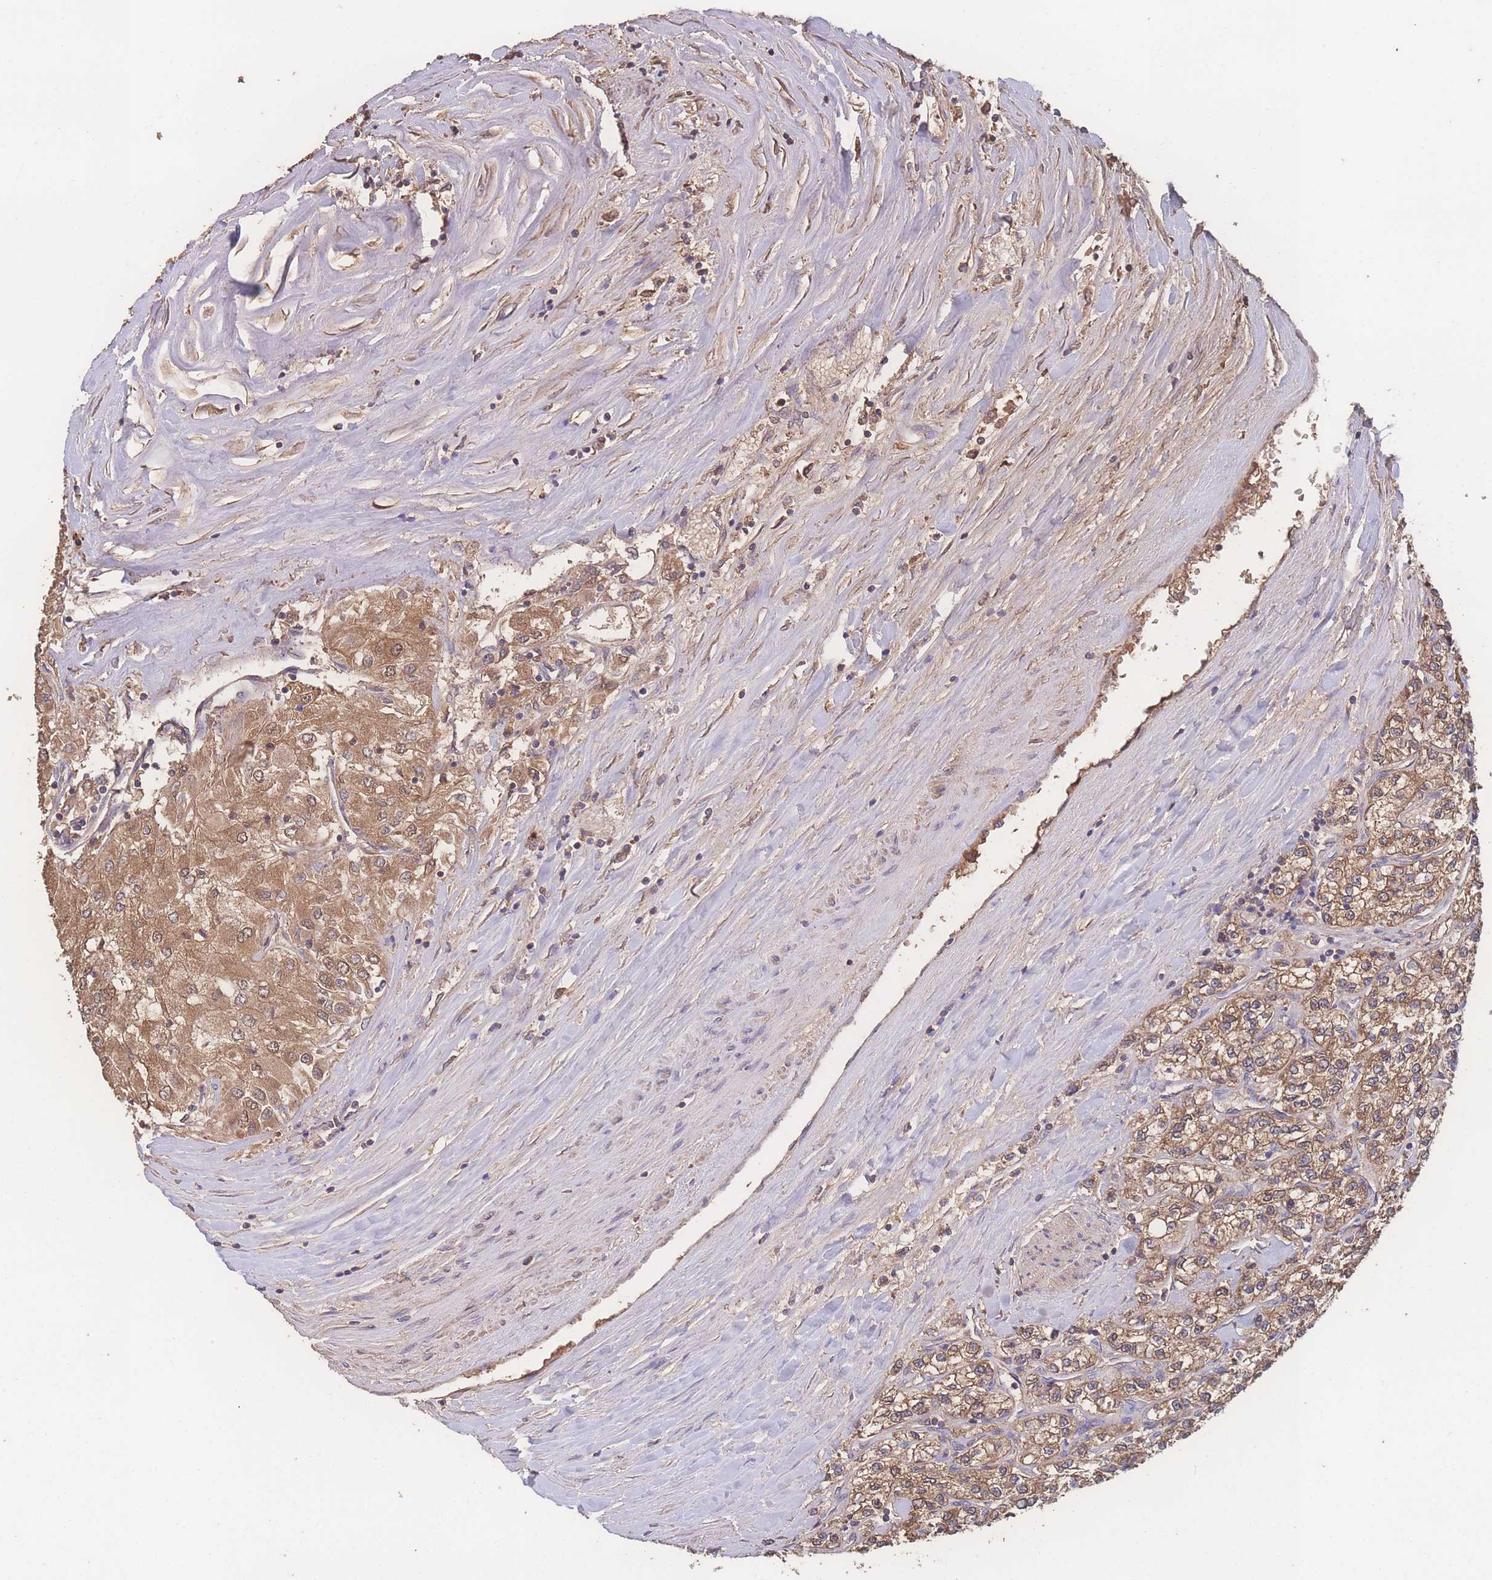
{"staining": {"intensity": "moderate", "quantity": ">75%", "location": "cytoplasmic/membranous"}, "tissue": "renal cancer", "cell_type": "Tumor cells", "image_type": "cancer", "snomed": [{"axis": "morphology", "description": "Adenocarcinoma, NOS"}, {"axis": "topography", "description": "Kidney"}], "caption": "Human renal cancer (adenocarcinoma) stained with a protein marker demonstrates moderate staining in tumor cells.", "gene": "ATXN10", "patient": {"sex": "male", "age": 80}}